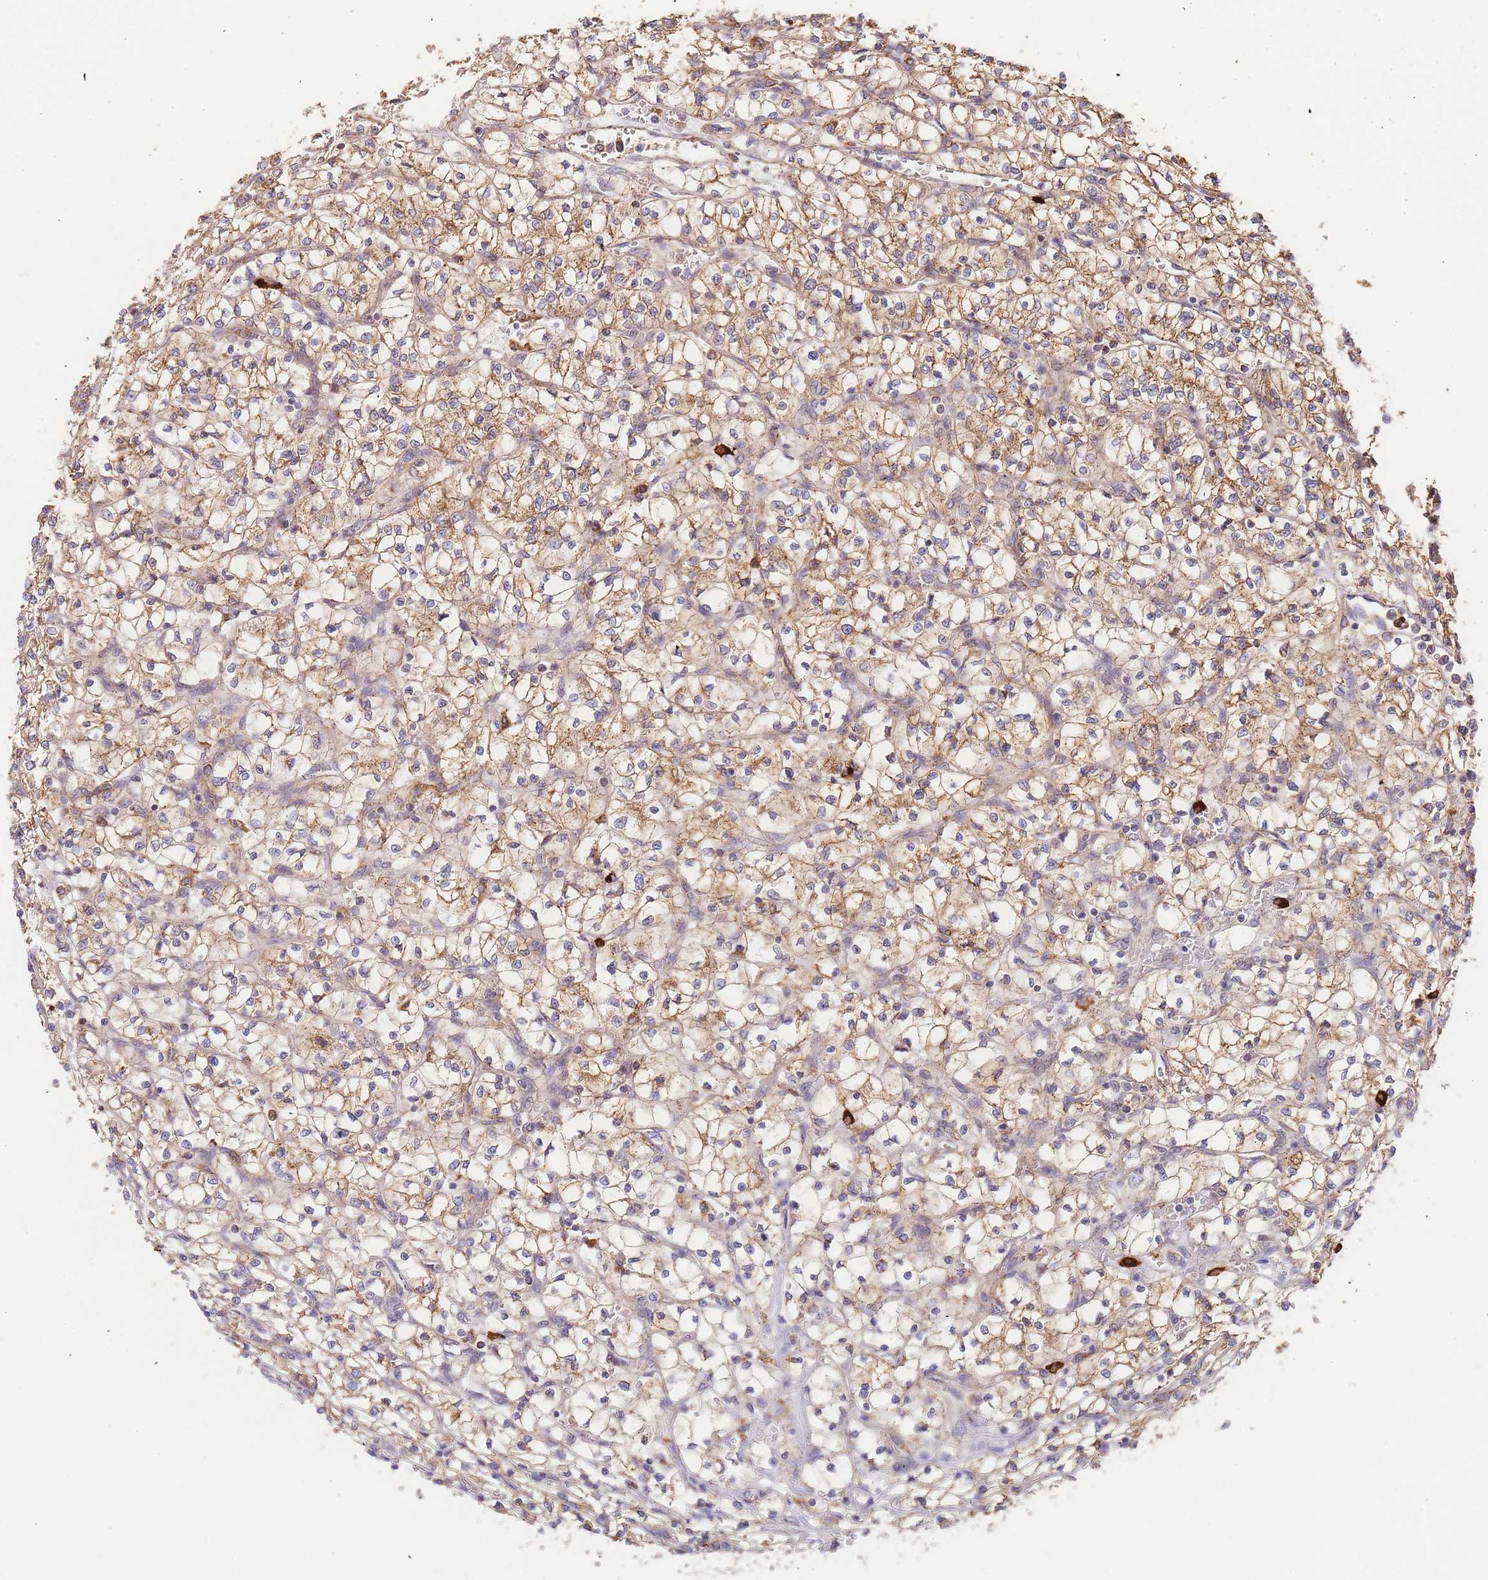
{"staining": {"intensity": "moderate", "quantity": ">75%", "location": "cytoplasmic/membranous"}, "tissue": "renal cancer", "cell_type": "Tumor cells", "image_type": "cancer", "snomed": [{"axis": "morphology", "description": "Adenocarcinoma, NOS"}, {"axis": "topography", "description": "Kidney"}], "caption": "Immunohistochemistry of human adenocarcinoma (renal) shows medium levels of moderate cytoplasmic/membranous expression in approximately >75% of tumor cells.", "gene": "ADCY9", "patient": {"sex": "female", "age": 64}}